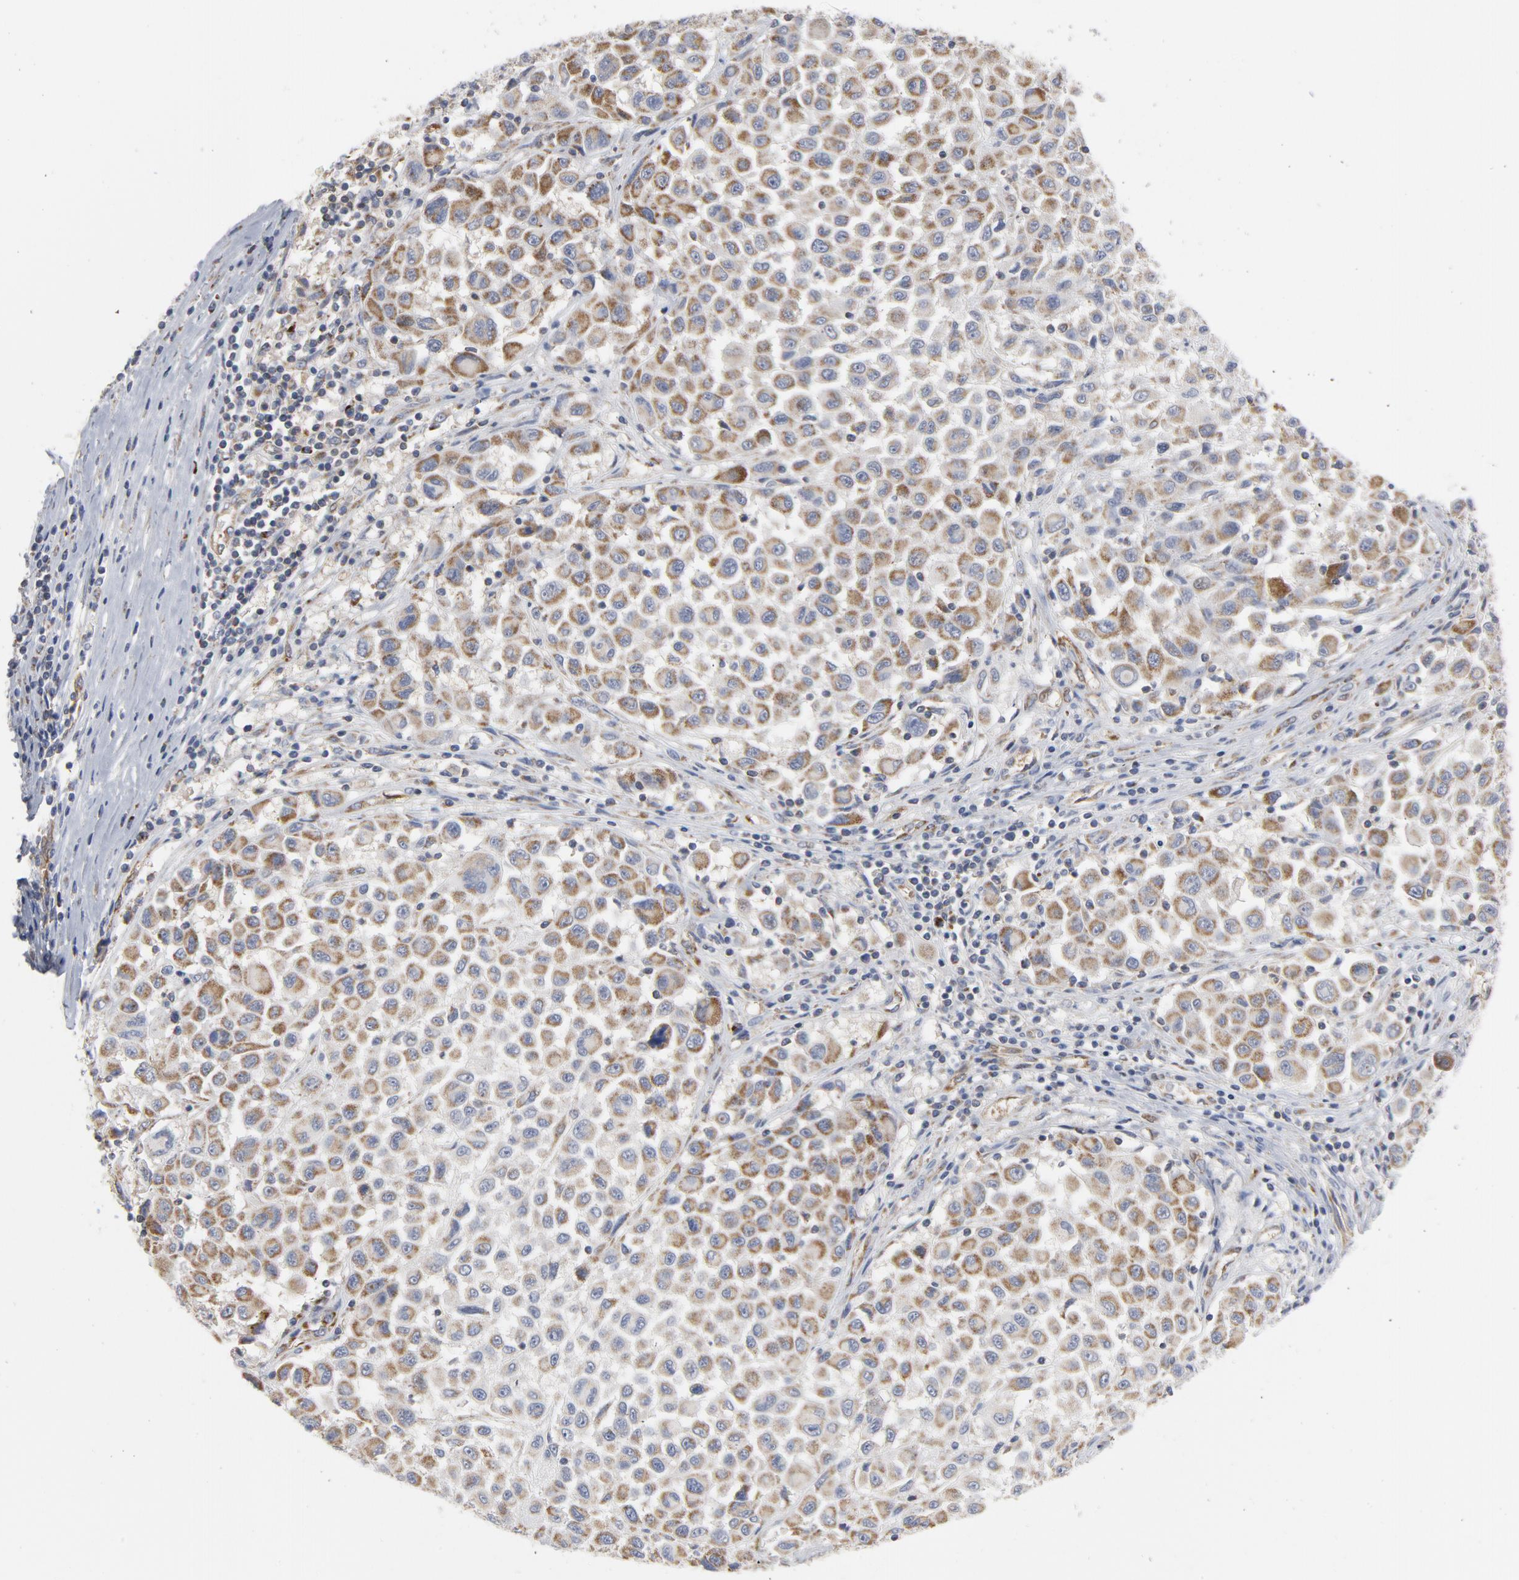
{"staining": {"intensity": "moderate", "quantity": ">75%", "location": "cytoplasmic/membranous"}, "tissue": "melanoma", "cell_type": "Tumor cells", "image_type": "cancer", "snomed": [{"axis": "morphology", "description": "Malignant melanoma, Metastatic site"}, {"axis": "topography", "description": "Lymph node"}], "caption": "This image reveals immunohistochemistry (IHC) staining of malignant melanoma (metastatic site), with medium moderate cytoplasmic/membranous positivity in about >75% of tumor cells.", "gene": "OXA1L", "patient": {"sex": "male", "age": 61}}